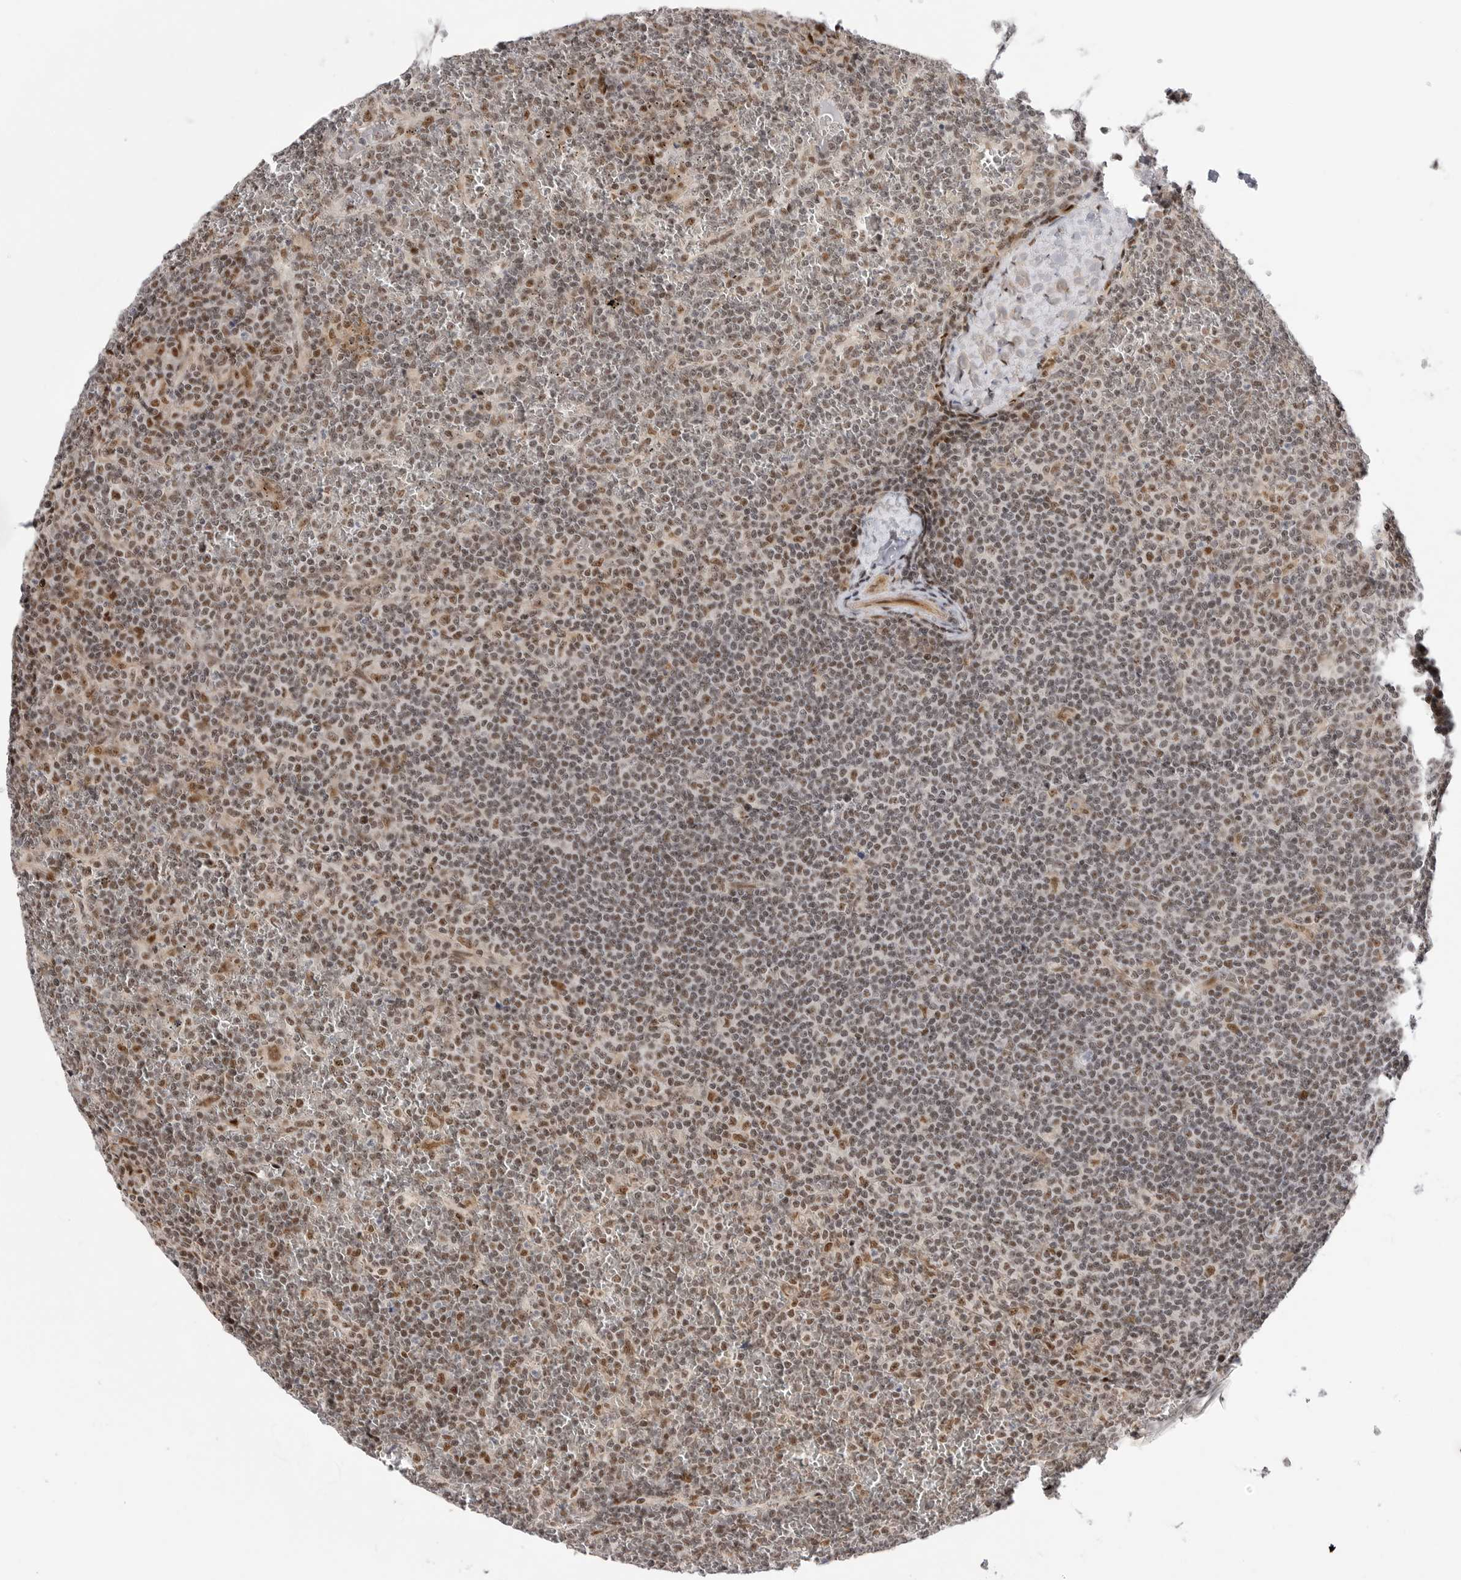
{"staining": {"intensity": "moderate", "quantity": "25%-75%", "location": "nuclear"}, "tissue": "lymphoma", "cell_type": "Tumor cells", "image_type": "cancer", "snomed": [{"axis": "morphology", "description": "Malignant lymphoma, non-Hodgkin's type, Low grade"}, {"axis": "topography", "description": "Spleen"}], "caption": "Human lymphoma stained for a protein (brown) shows moderate nuclear positive expression in approximately 25%-75% of tumor cells.", "gene": "GPATCH2", "patient": {"sex": "female", "age": 19}}